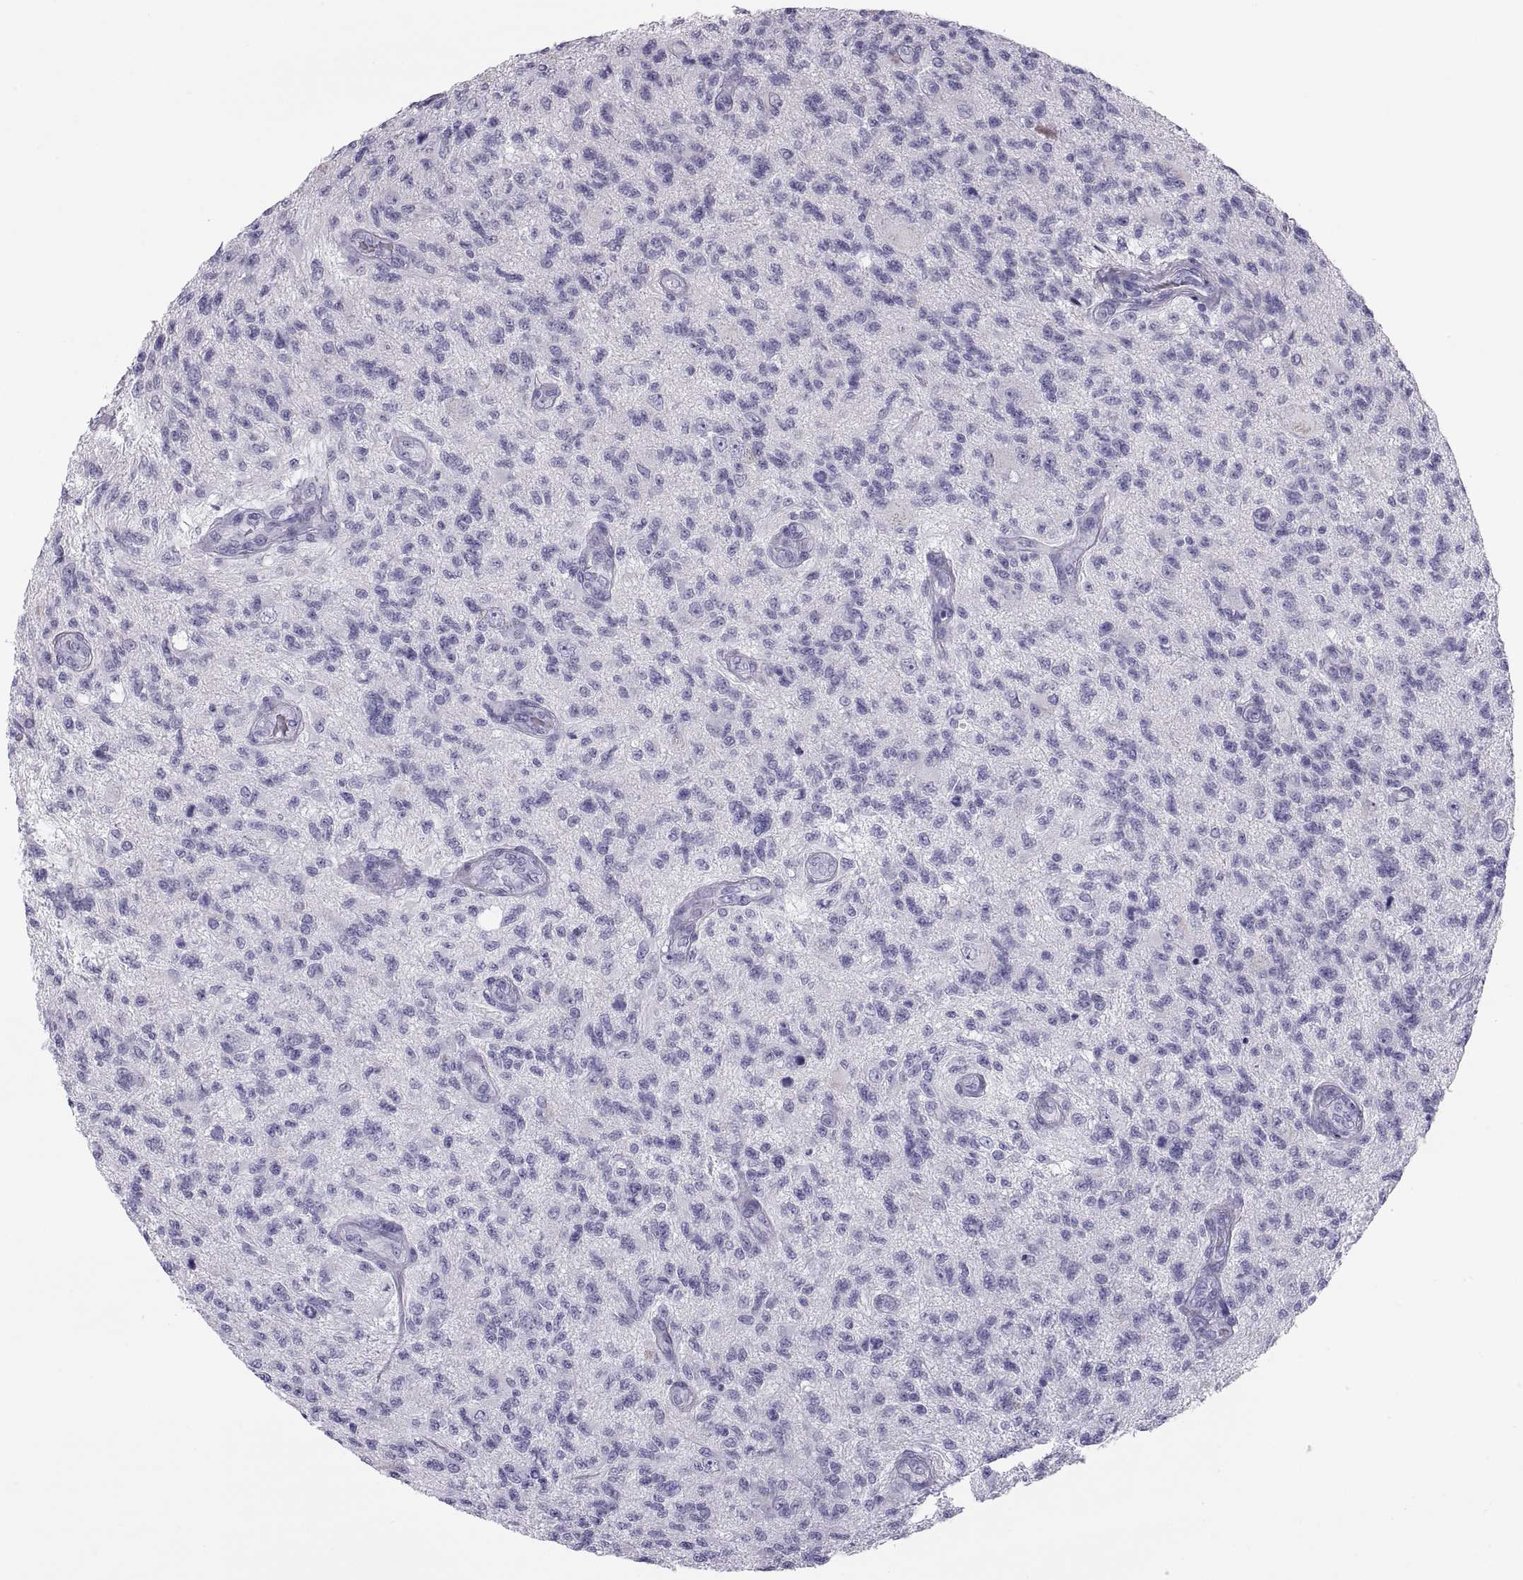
{"staining": {"intensity": "negative", "quantity": "none", "location": "none"}, "tissue": "glioma", "cell_type": "Tumor cells", "image_type": "cancer", "snomed": [{"axis": "morphology", "description": "Glioma, malignant, High grade"}, {"axis": "topography", "description": "Brain"}], "caption": "DAB immunohistochemical staining of human glioma shows no significant expression in tumor cells.", "gene": "PAX2", "patient": {"sex": "male", "age": 56}}